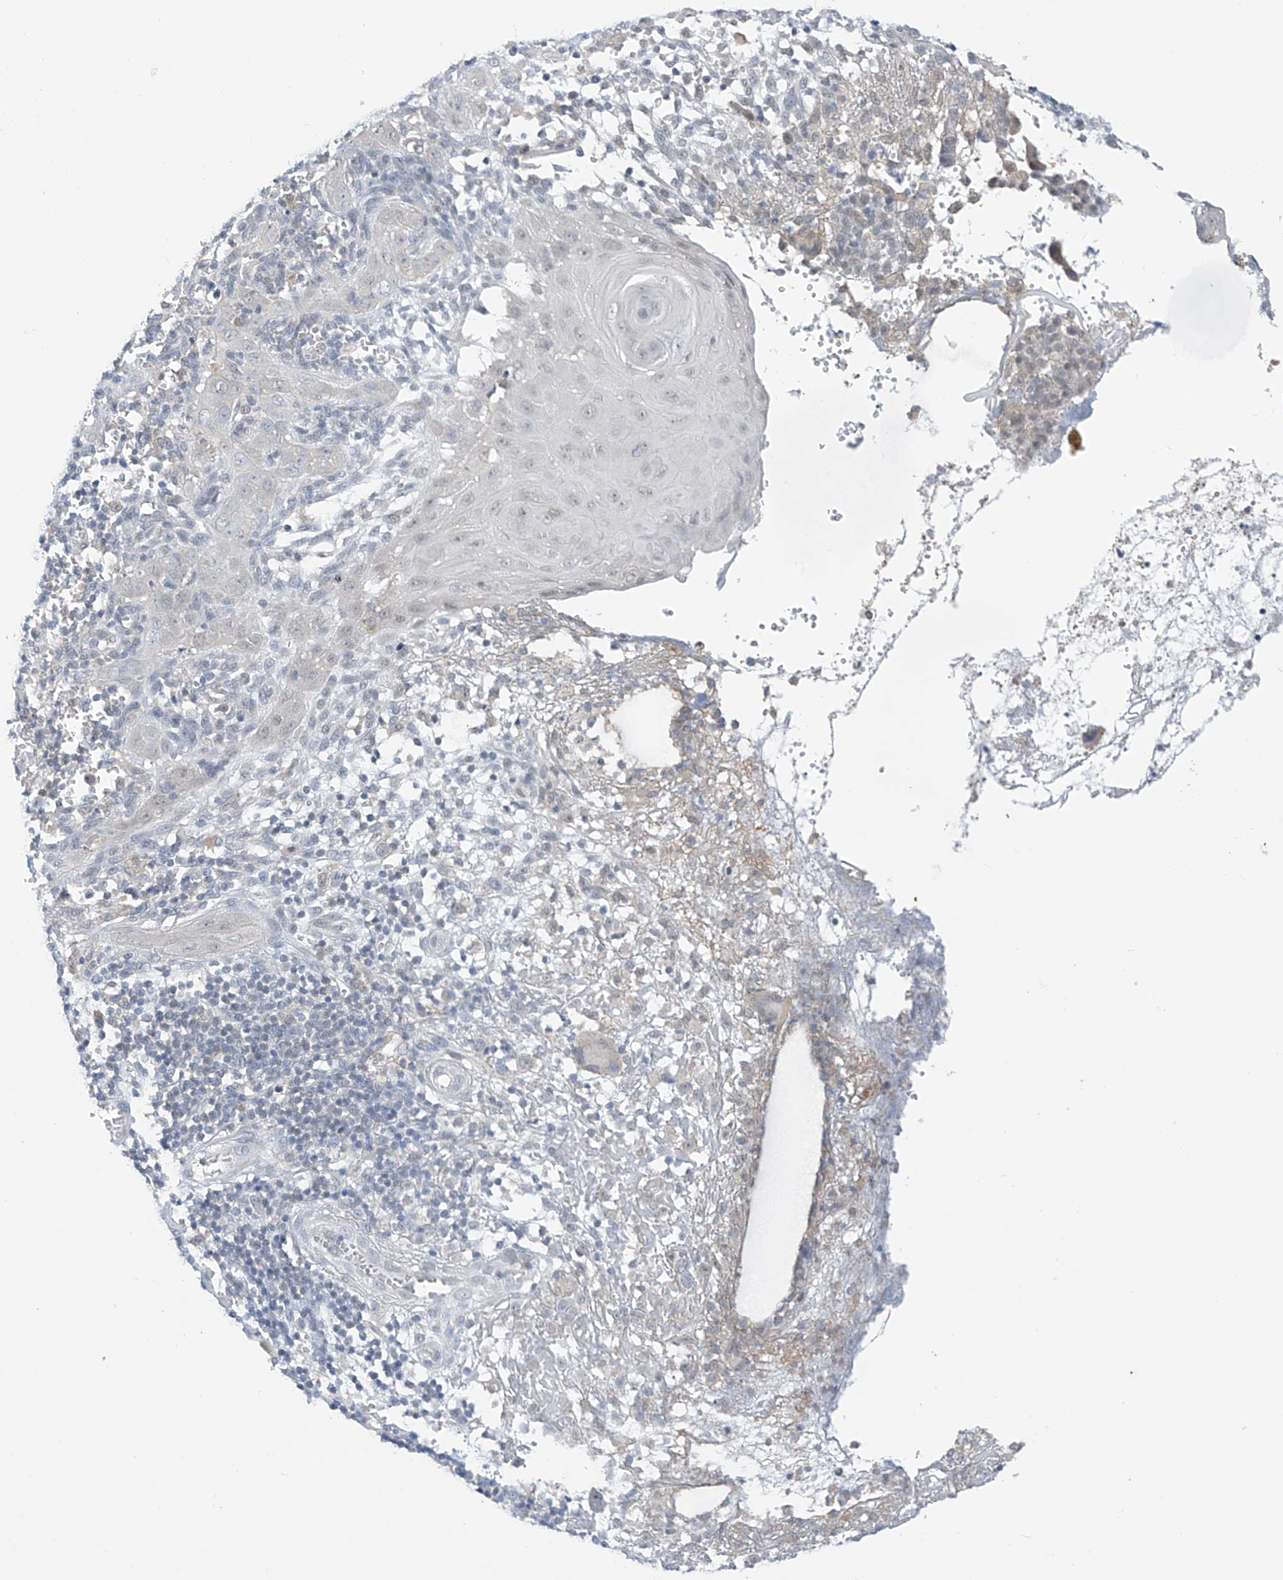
{"staining": {"intensity": "negative", "quantity": "none", "location": "none"}, "tissue": "skin cancer", "cell_type": "Tumor cells", "image_type": "cancer", "snomed": [{"axis": "morphology", "description": "Basal cell carcinoma"}, {"axis": "topography", "description": "Skin"}], "caption": "Basal cell carcinoma (skin) stained for a protein using immunohistochemistry (IHC) demonstrates no expression tumor cells.", "gene": "APLF", "patient": {"sex": "female", "age": 64}}